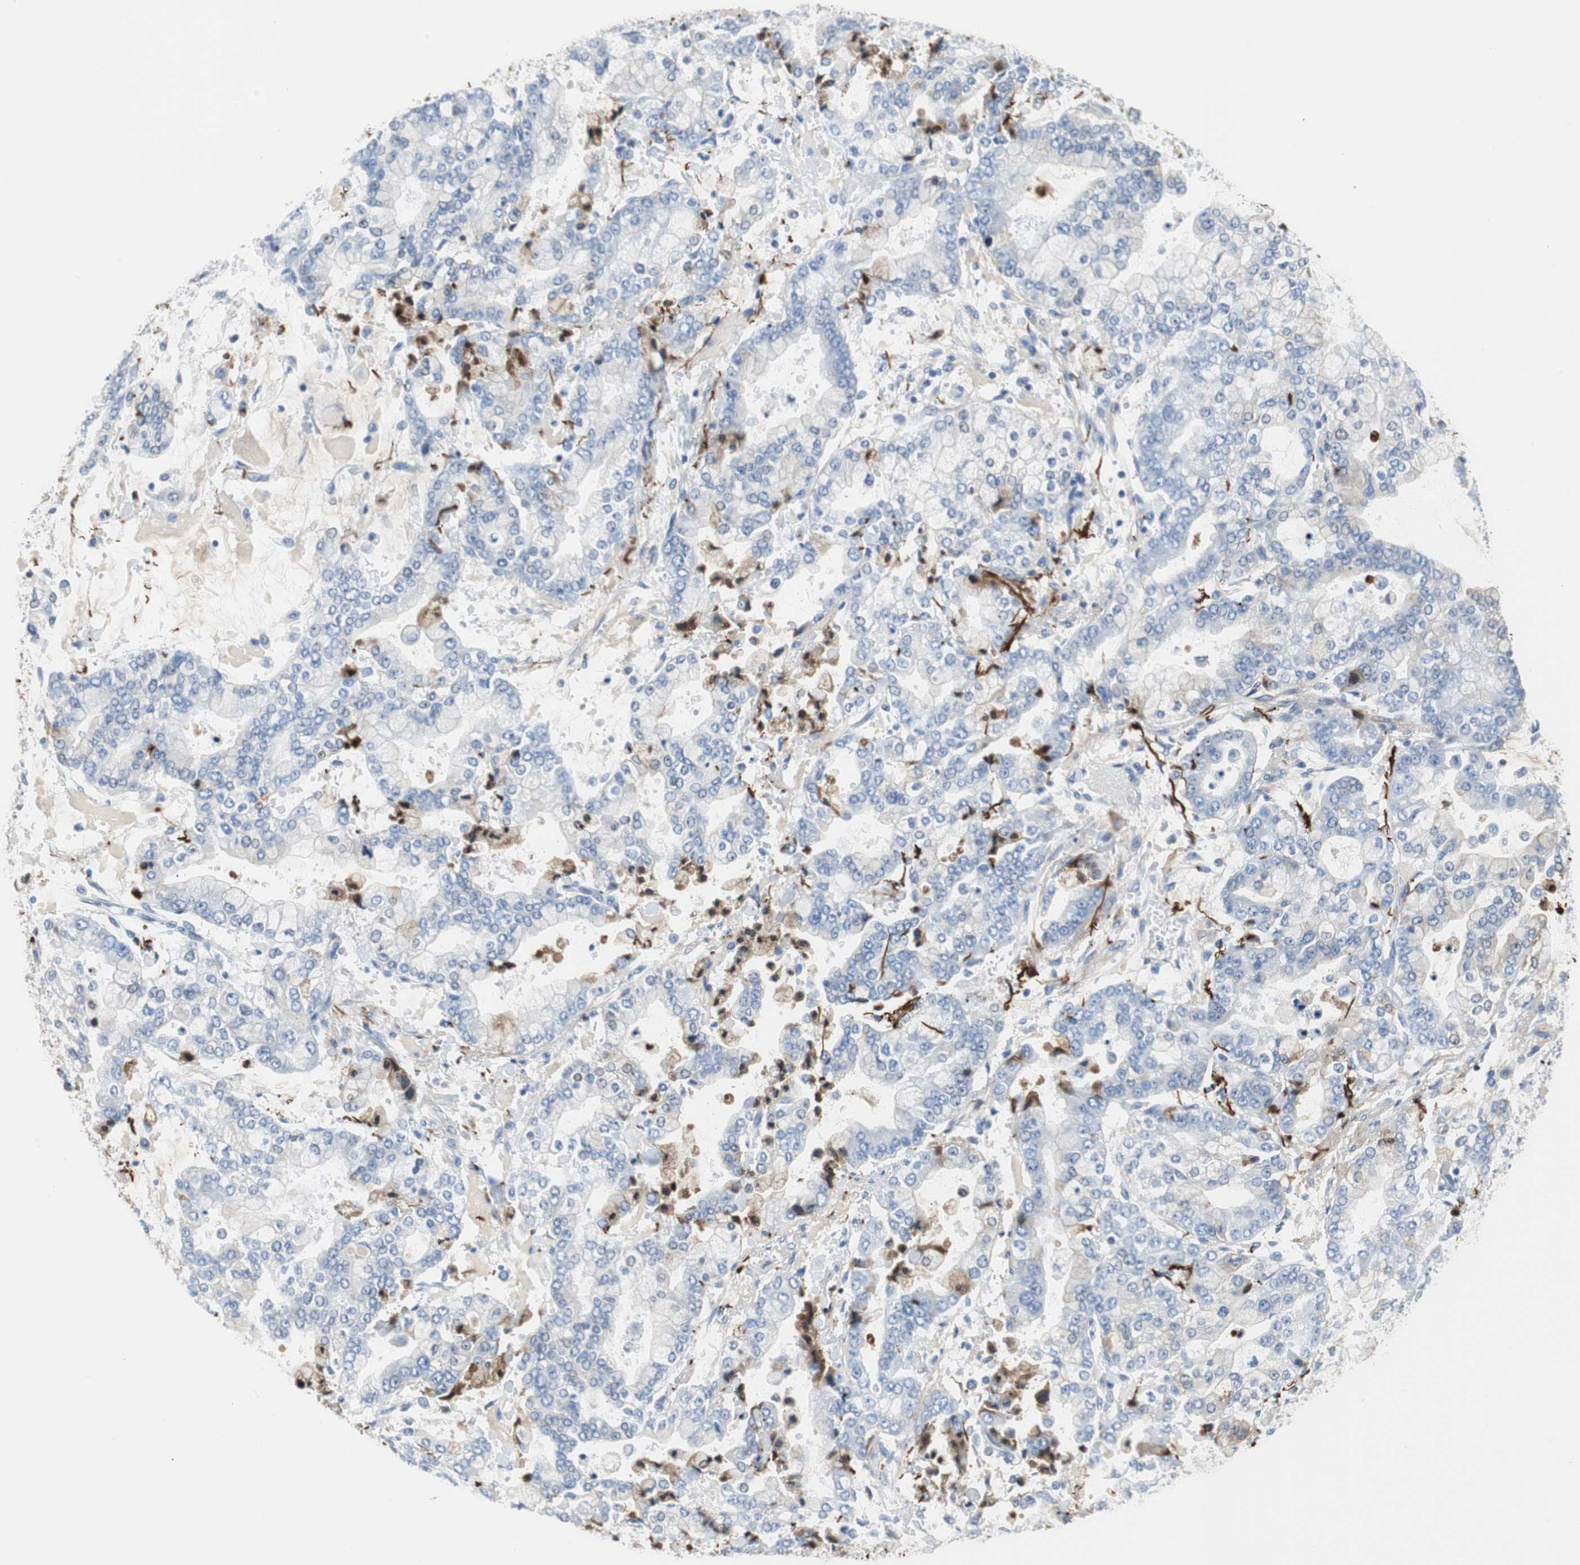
{"staining": {"intensity": "moderate", "quantity": "<25%", "location": "cytoplasmic/membranous"}, "tissue": "stomach cancer", "cell_type": "Tumor cells", "image_type": "cancer", "snomed": [{"axis": "morphology", "description": "Adenocarcinoma, NOS"}, {"axis": "topography", "description": "Stomach"}], "caption": "Immunohistochemistry staining of stomach cancer (adenocarcinoma), which reveals low levels of moderate cytoplasmic/membranous positivity in about <25% of tumor cells indicating moderate cytoplasmic/membranous protein expression. The staining was performed using DAB (3,3'-diaminobenzidine) (brown) for protein detection and nuclei were counterstained in hematoxylin (blue).", "gene": "APCS", "patient": {"sex": "male", "age": 76}}